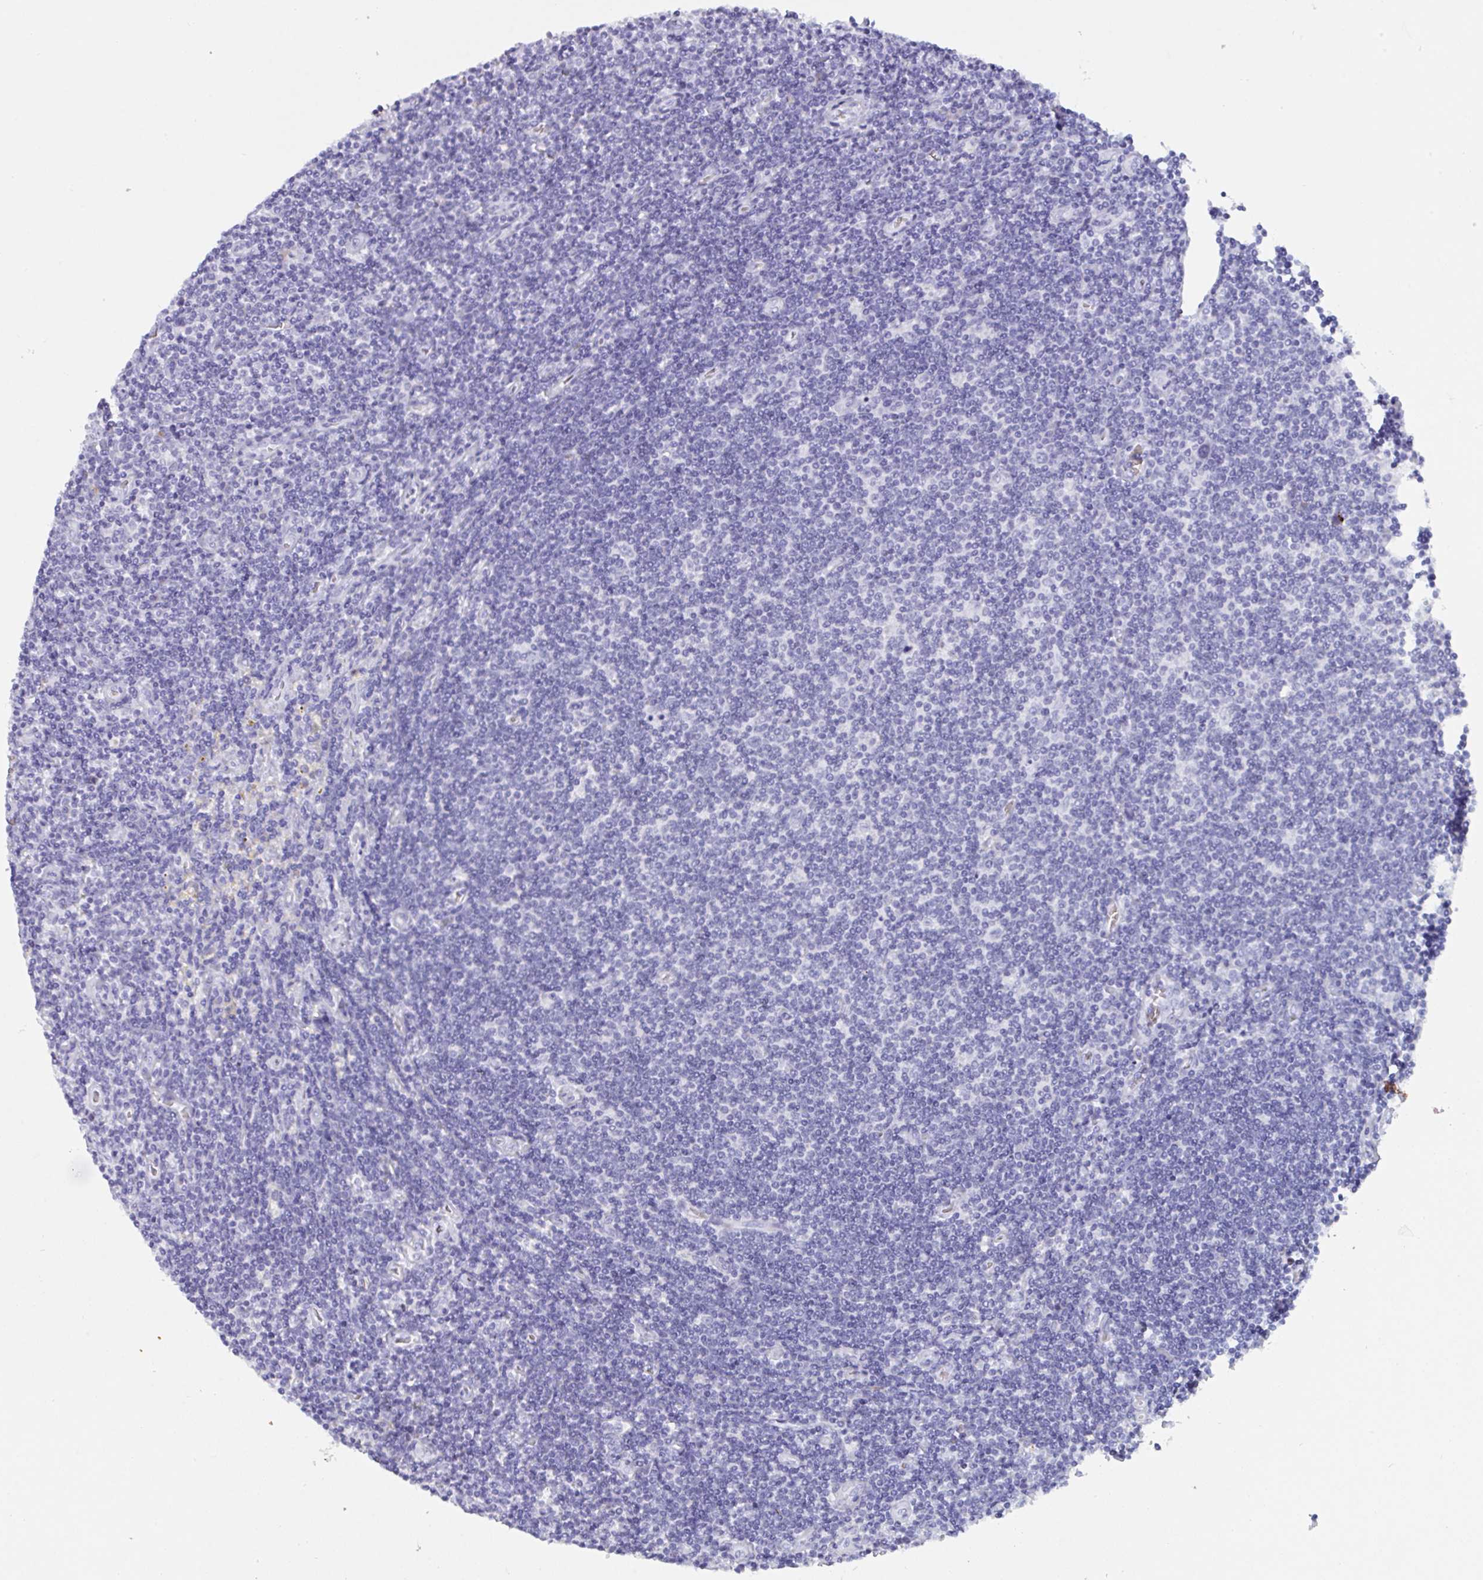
{"staining": {"intensity": "negative", "quantity": "none", "location": "none"}, "tissue": "lymphoma", "cell_type": "Tumor cells", "image_type": "cancer", "snomed": [{"axis": "morphology", "description": "Hodgkin's disease, NOS"}, {"axis": "topography", "description": "Lymph node"}], "caption": "Immunohistochemical staining of Hodgkin's disease shows no significant expression in tumor cells.", "gene": "SLC2A1", "patient": {"sex": "male", "age": 40}}